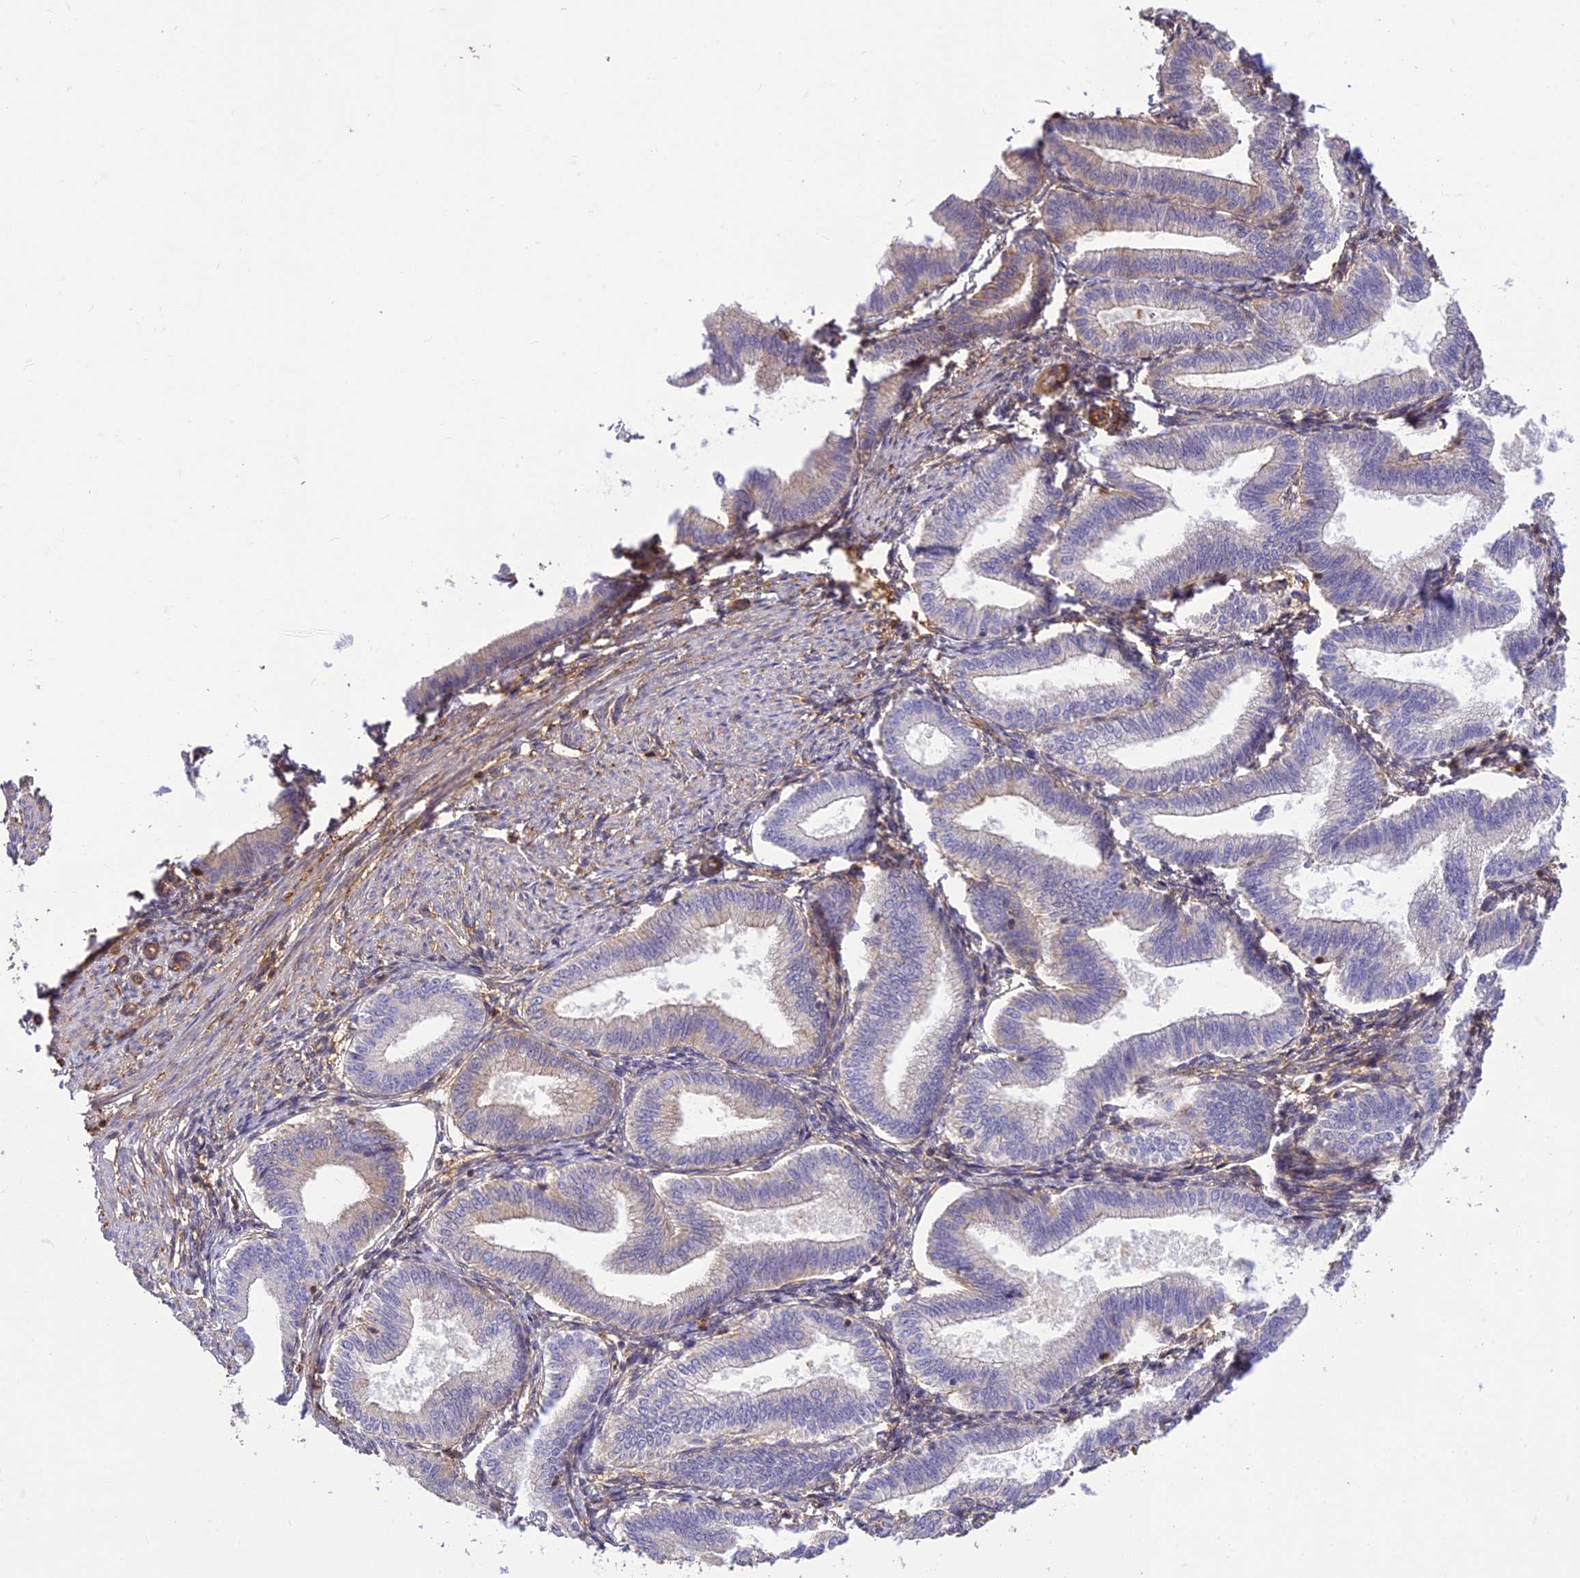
{"staining": {"intensity": "weak", "quantity": "25%-75%", "location": "cytoplasmic/membranous"}, "tissue": "endometrium", "cell_type": "Cells in endometrial stroma", "image_type": "normal", "snomed": [{"axis": "morphology", "description": "Normal tissue, NOS"}, {"axis": "topography", "description": "Endometrium"}], "caption": "Human endometrium stained for a protein (brown) demonstrates weak cytoplasmic/membranous positive expression in approximately 25%-75% of cells in endometrial stroma.", "gene": "HPSE2", "patient": {"sex": "female", "age": 39}}